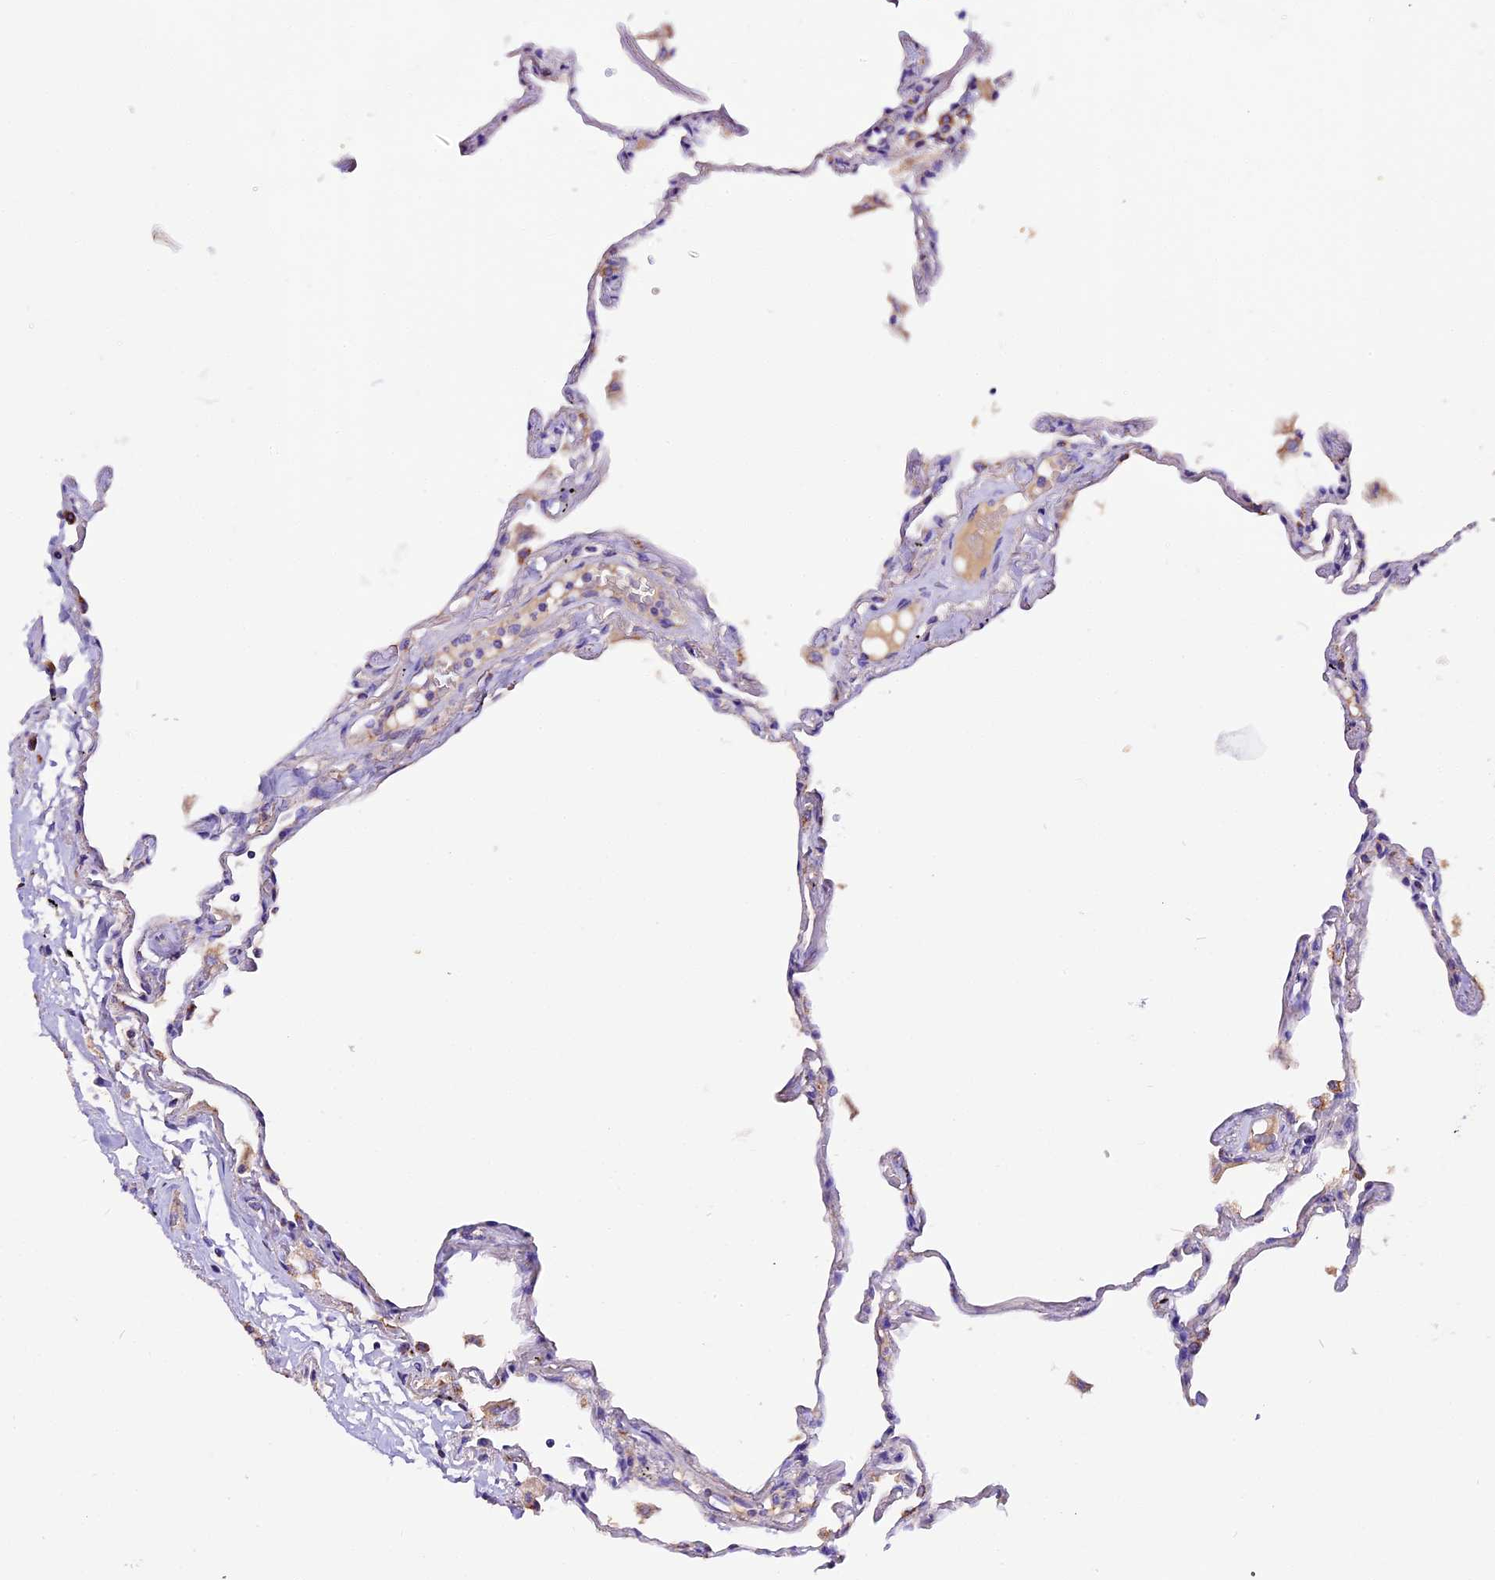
{"staining": {"intensity": "negative", "quantity": "none", "location": "none"}, "tissue": "lung", "cell_type": "Alveolar cells", "image_type": "normal", "snomed": [{"axis": "morphology", "description": "Normal tissue, NOS"}, {"axis": "topography", "description": "Lung"}], "caption": "An IHC histopathology image of benign lung is shown. There is no staining in alveolar cells of lung. (DAB (3,3'-diaminobenzidine) IHC, high magnification).", "gene": "SIX5", "patient": {"sex": "female", "age": 67}}